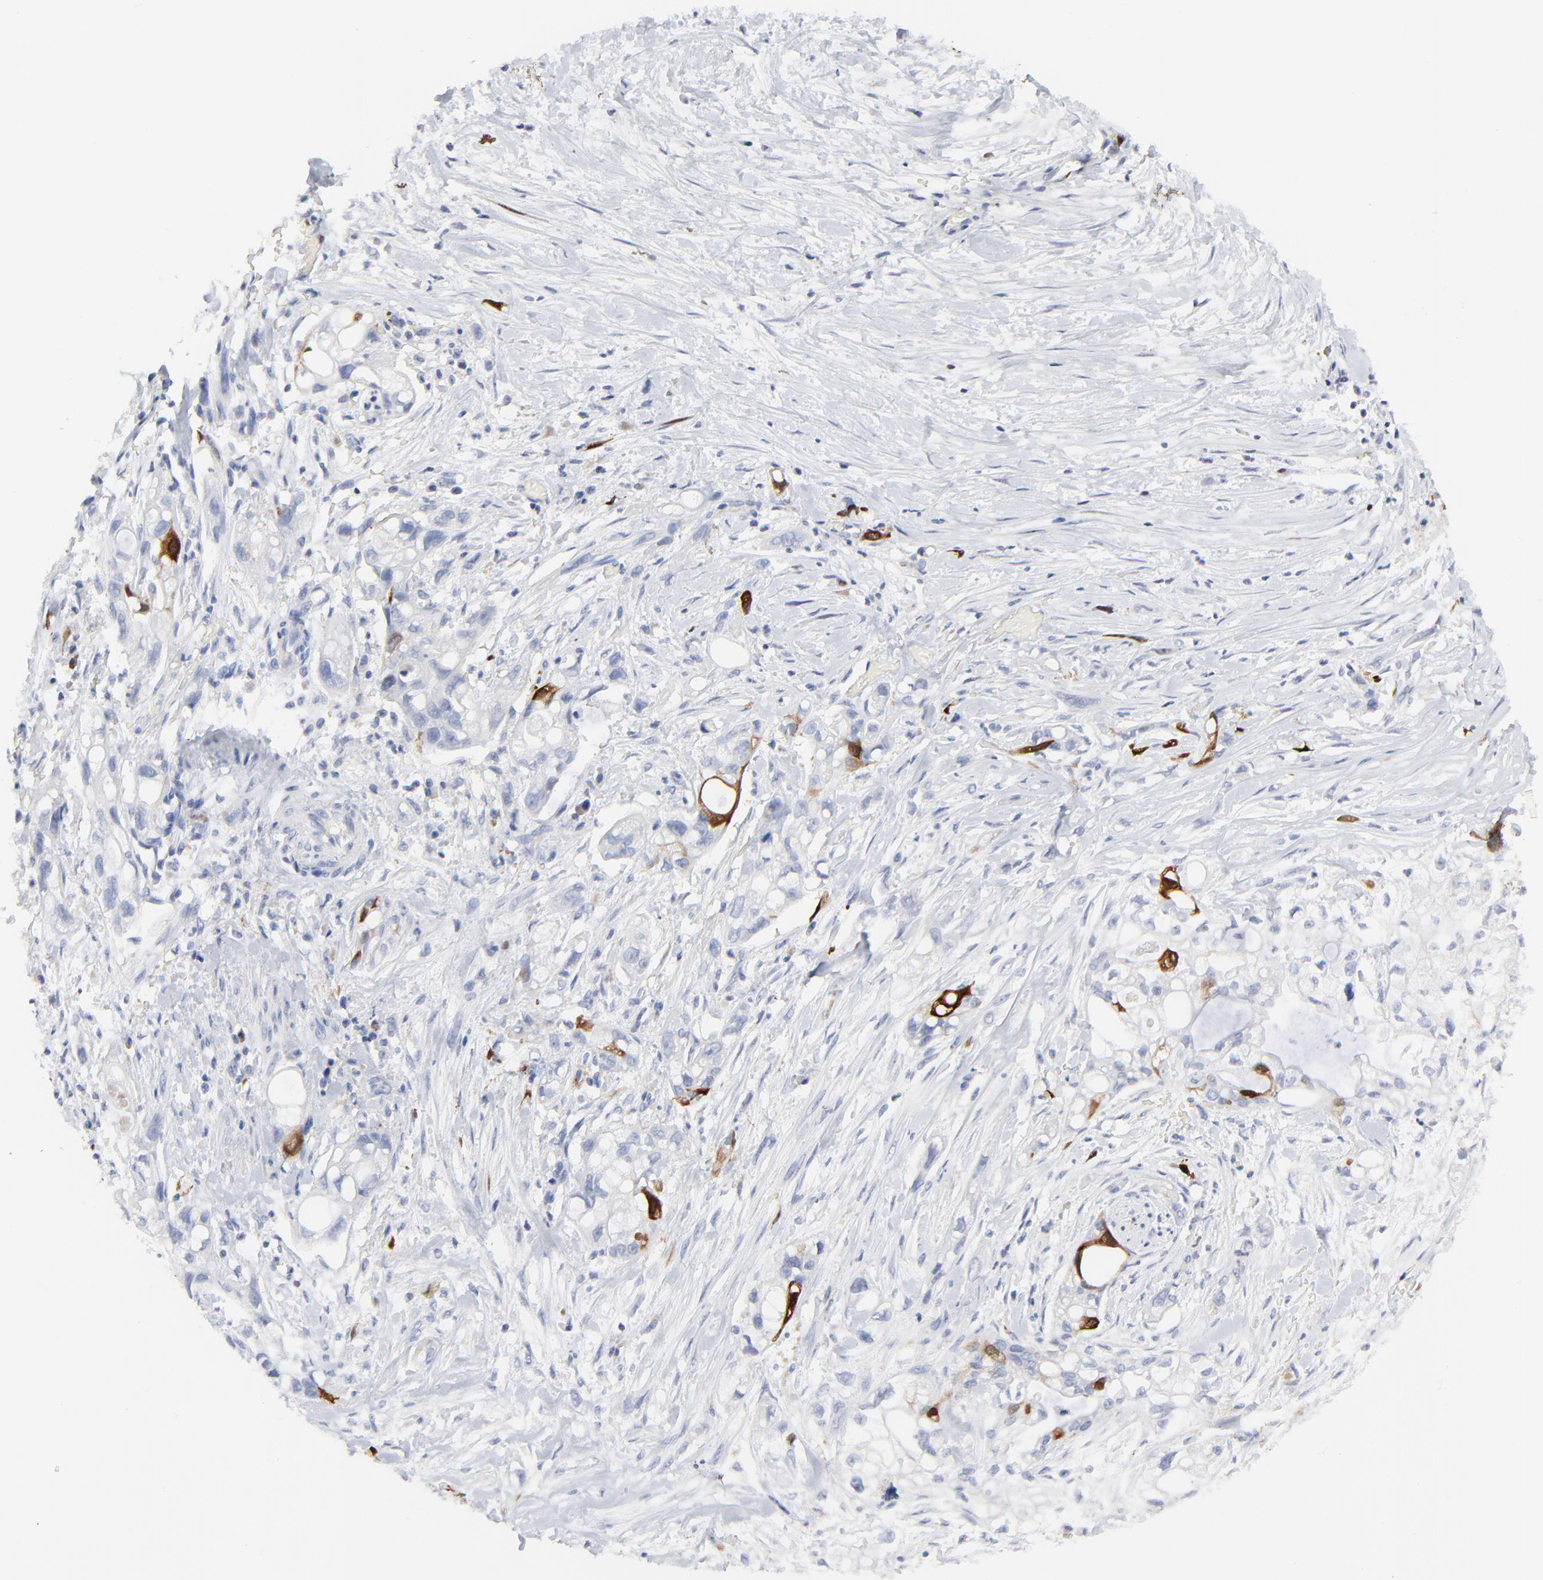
{"staining": {"intensity": "strong", "quantity": "<25%", "location": "cytoplasmic/membranous,nuclear"}, "tissue": "pancreatic cancer", "cell_type": "Tumor cells", "image_type": "cancer", "snomed": [{"axis": "morphology", "description": "Normal tissue, NOS"}, {"axis": "topography", "description": "Pancreas"}], "caption": "The immunohistochemical stain shows strong cytoplasmic/membranous and nuclear staining in tumor cells of pancreatic cancer tissue. (DAB = brown stain, brightfield microscopy at high magnification).", "gene": "CDK1", "patient": {"sex": "male", "age": 42}}